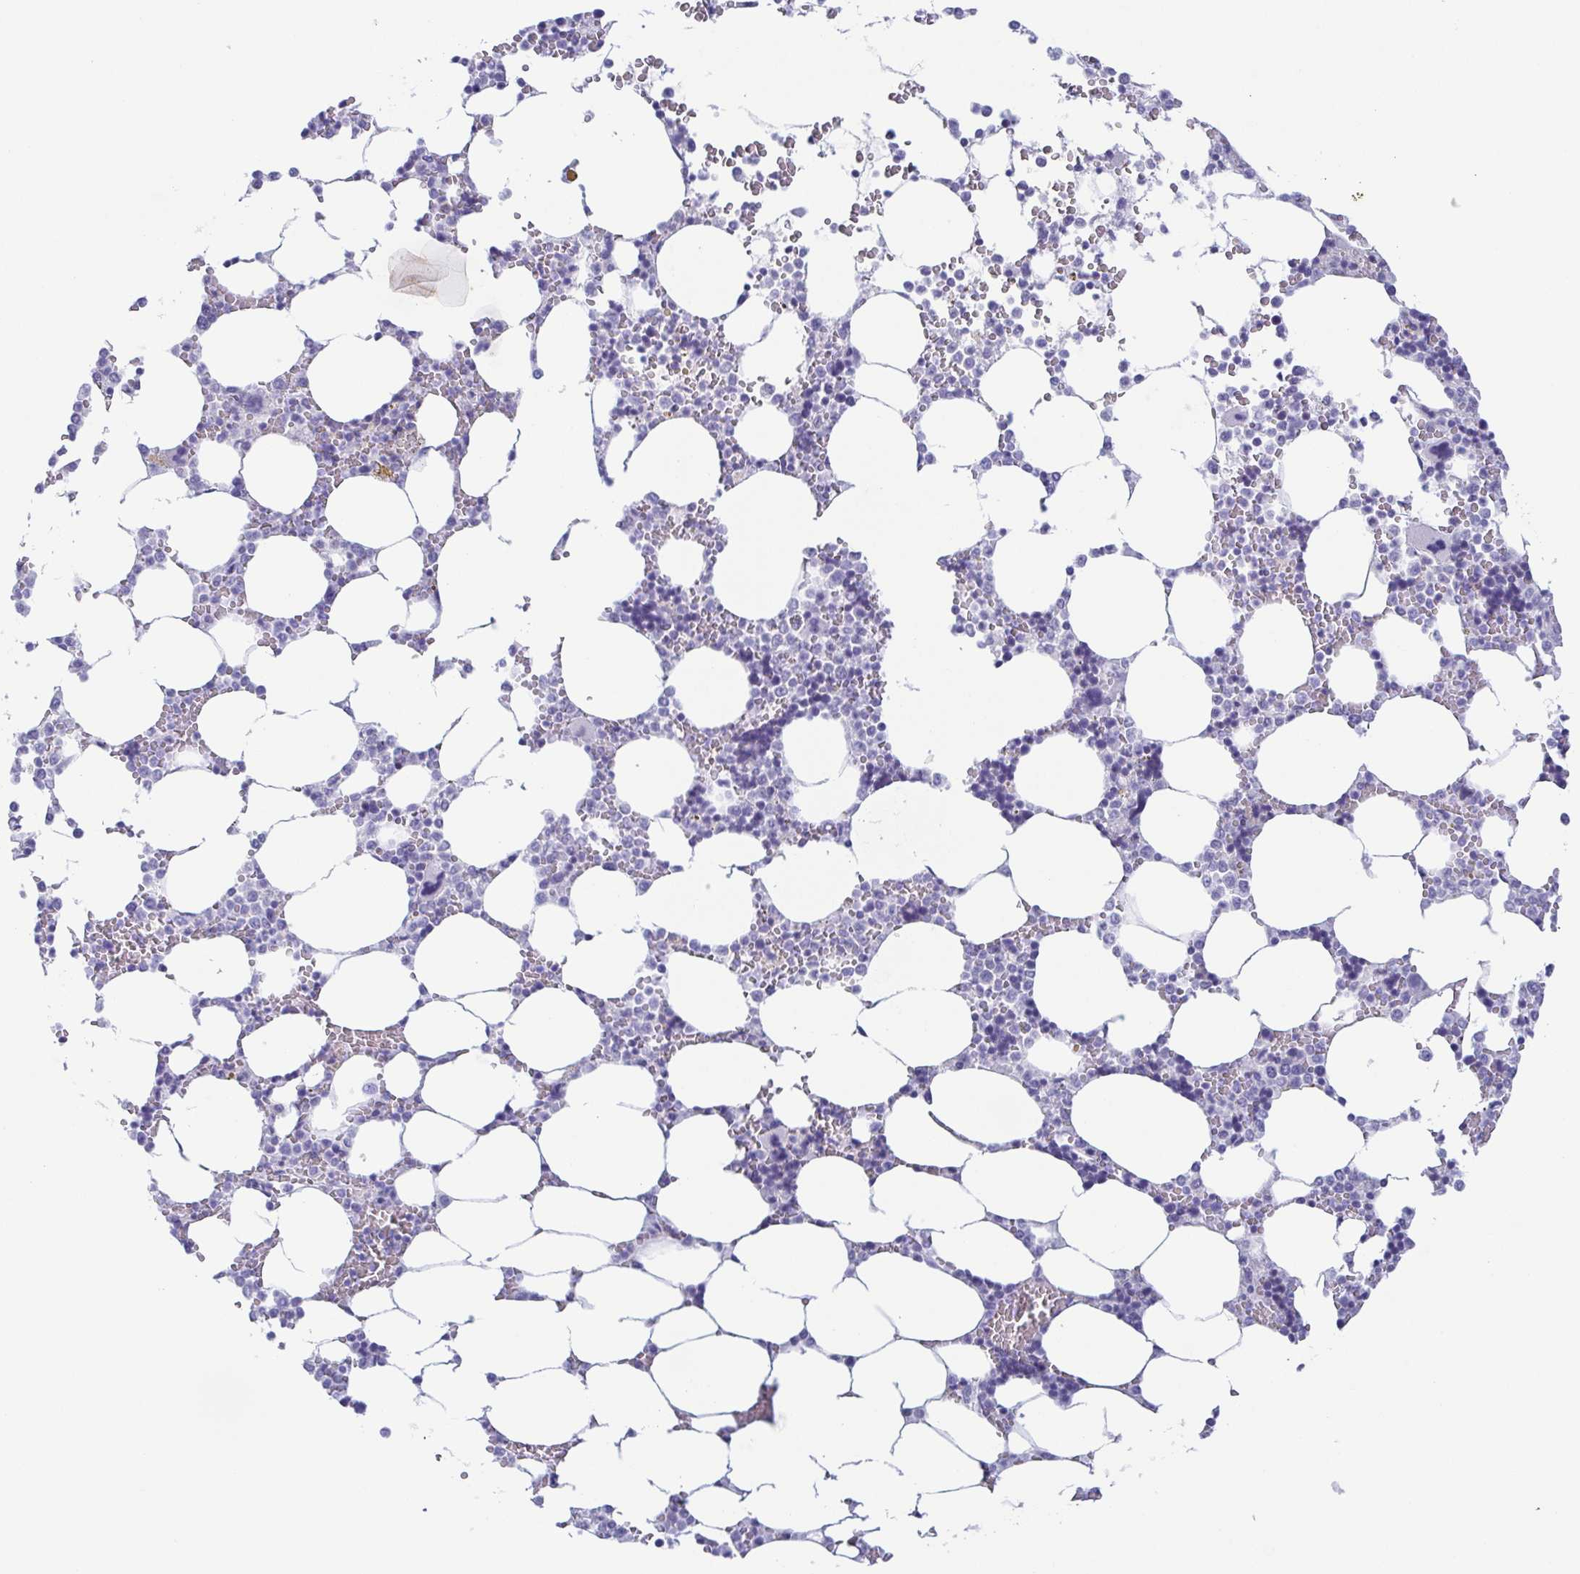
{"staining": {"intensity": "negative", "quantity": "none", "location": "none"}, "tissue": "bone marrow", "cell_type": "Hematopoietic cells", "image_type": "normal", "snomed": [{"axis": "morphology", "description": "Normal tissue, NOS"}, {"axis": "topography", "description": "Bone marrow"}], "caption": "Immunohistochemistry (IHC) of benign bone marrow reveals no staining in hematopoietic cells.", "gene": "ENSG00000275778", "patient": {"sex": "male", "age": 64}}